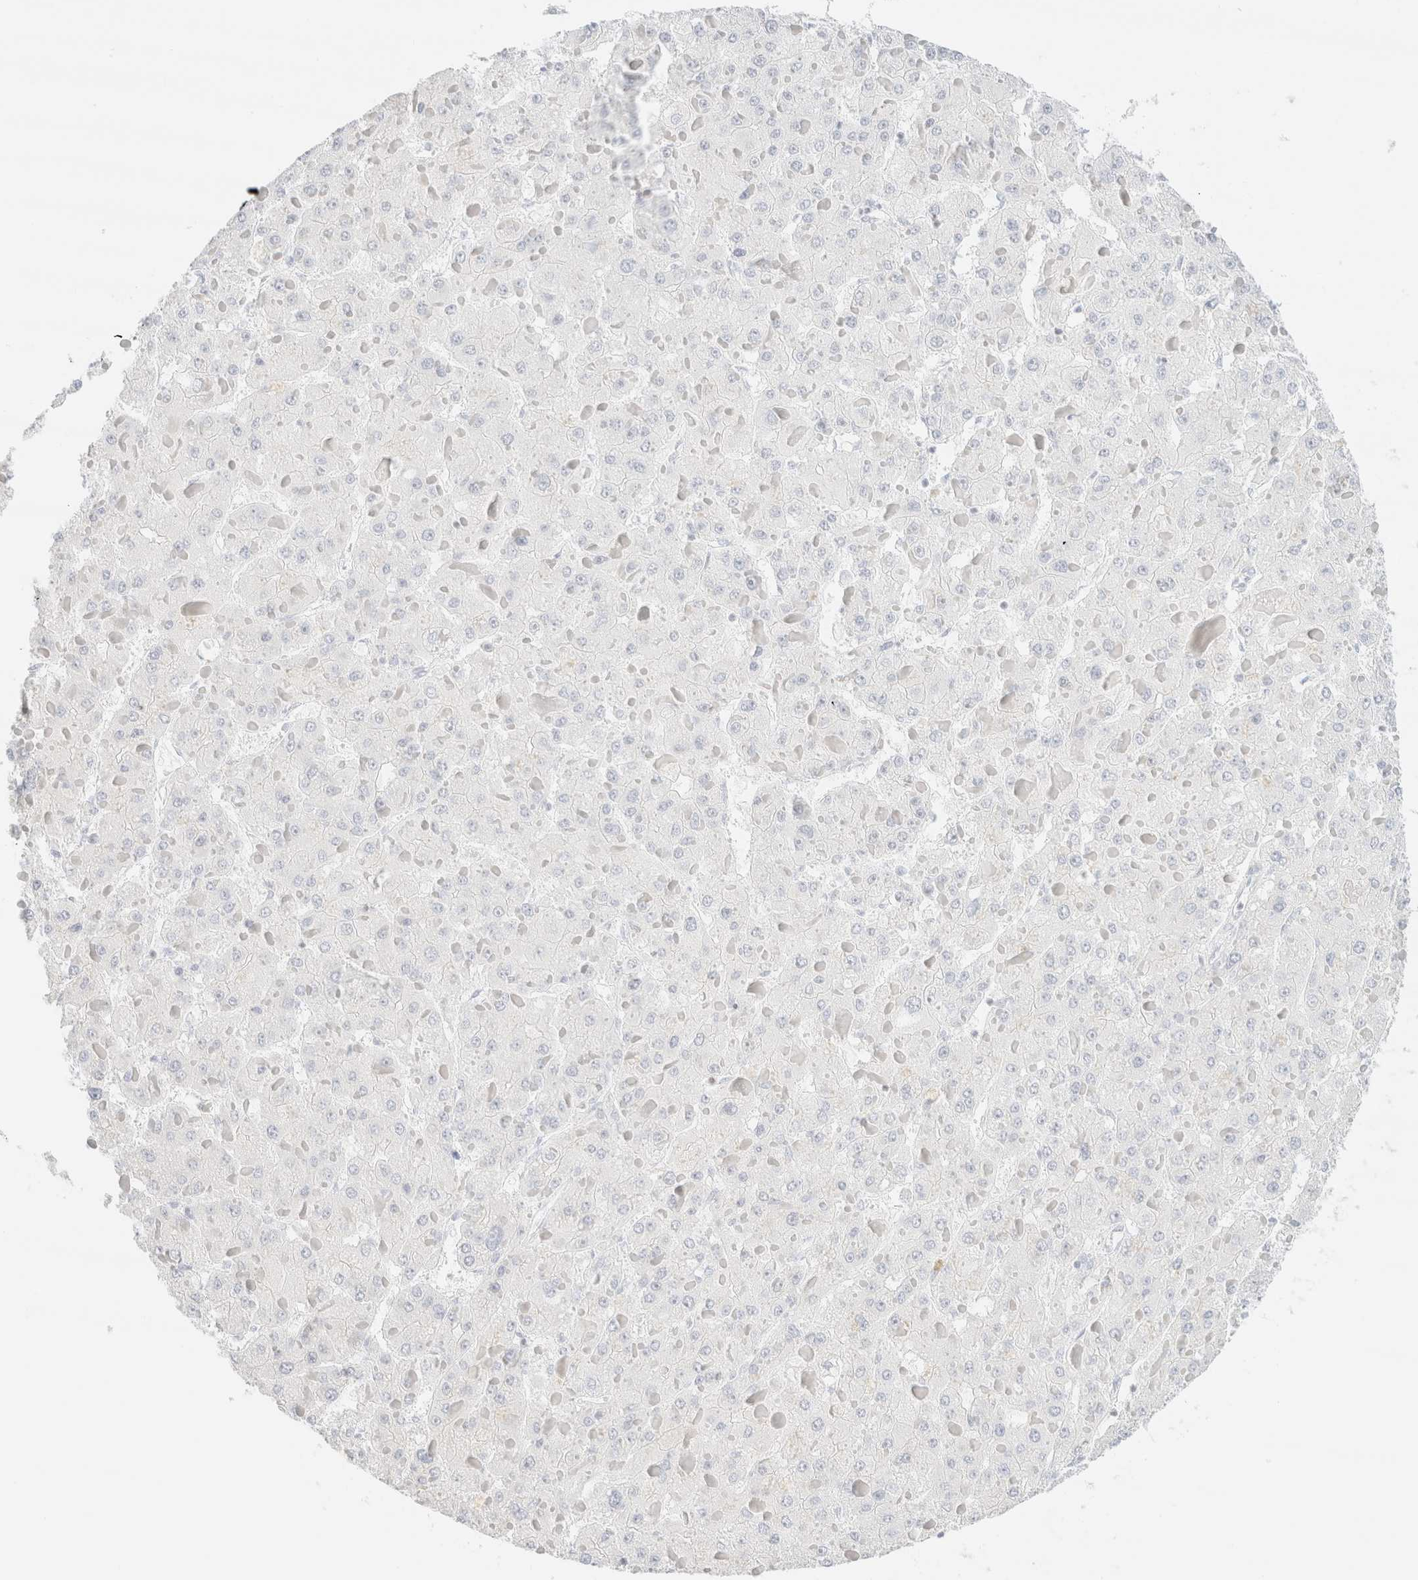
{"staining": {"intensity": "negative", "quantity": "none", "location": "none"}, "tissue": "liver cancer", "cell_type": "Tumor cells", "image_type": "cancer", "snomed": [{"axis": "morphology", "description": "Carcinoma, Hepatocellular, NOS"}, {"axis": "topography", "description": "Liver"}], "caption": "The image exhibits no significant staining in tumor cells of liver hepatocellular carcinoma.", "gene": "IKZF3", "patient": {"sex": "female", "age": 73}}